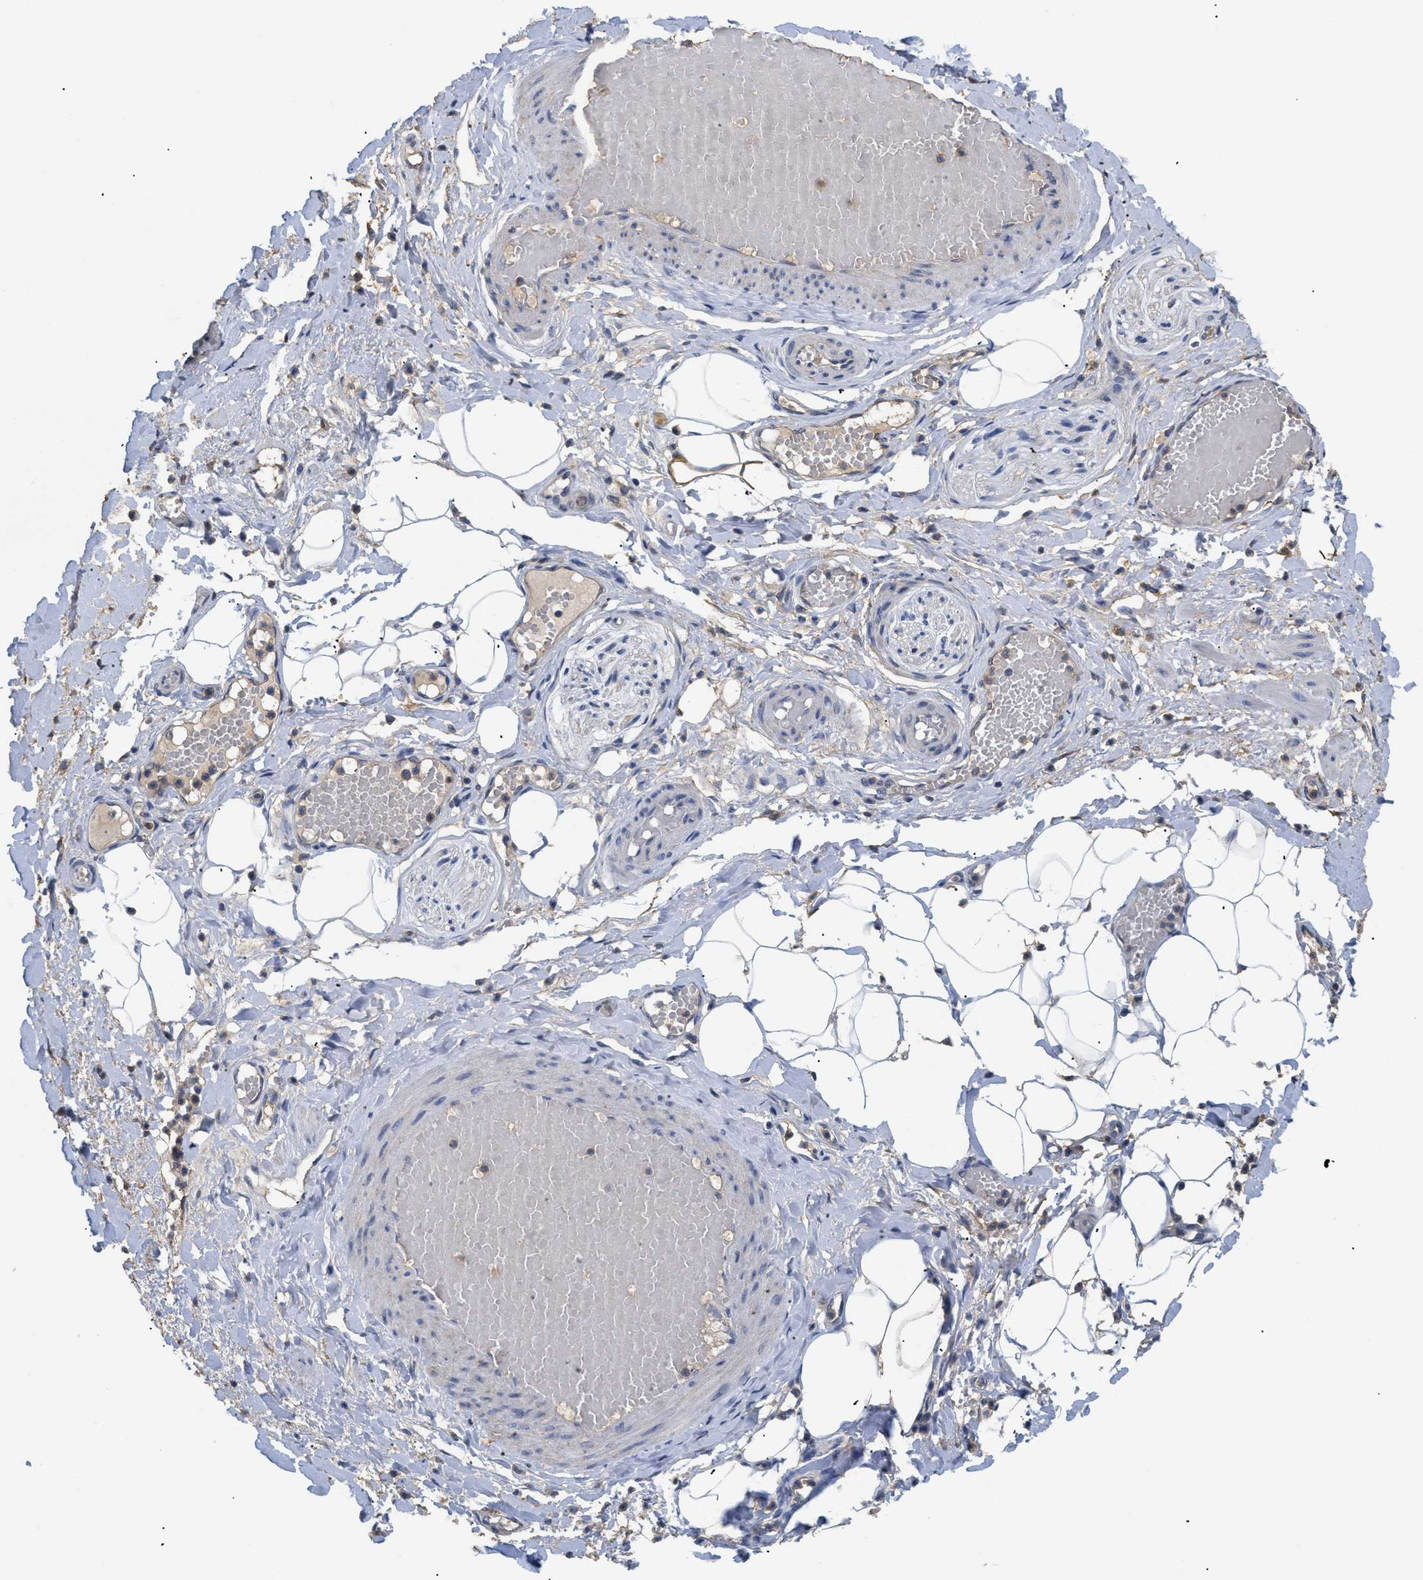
{"staining": {"intensity": "moderate", "quantity": "25%-75%", "location": "cytoplasmic/membranous"}, "tissue": "adipose tissue", "cell_type": "Adipocytes", "image_type": "normal", "snomed": [{"axis": "morphology", "description": "Normal tissue, NOS"}, {"axis": "topography", "description": "Soft tissue"}, {"axis": "topography", "description": "Vascular tissue"}], "caption": "The photomicrograph reveals staining of benign adipose tissue, revealing moderate cytoplasmic/membranous protein expression (brown color) within adipocytes.", "gene": "ANXA4", "patient": {"sex": "female", "age": 35}}